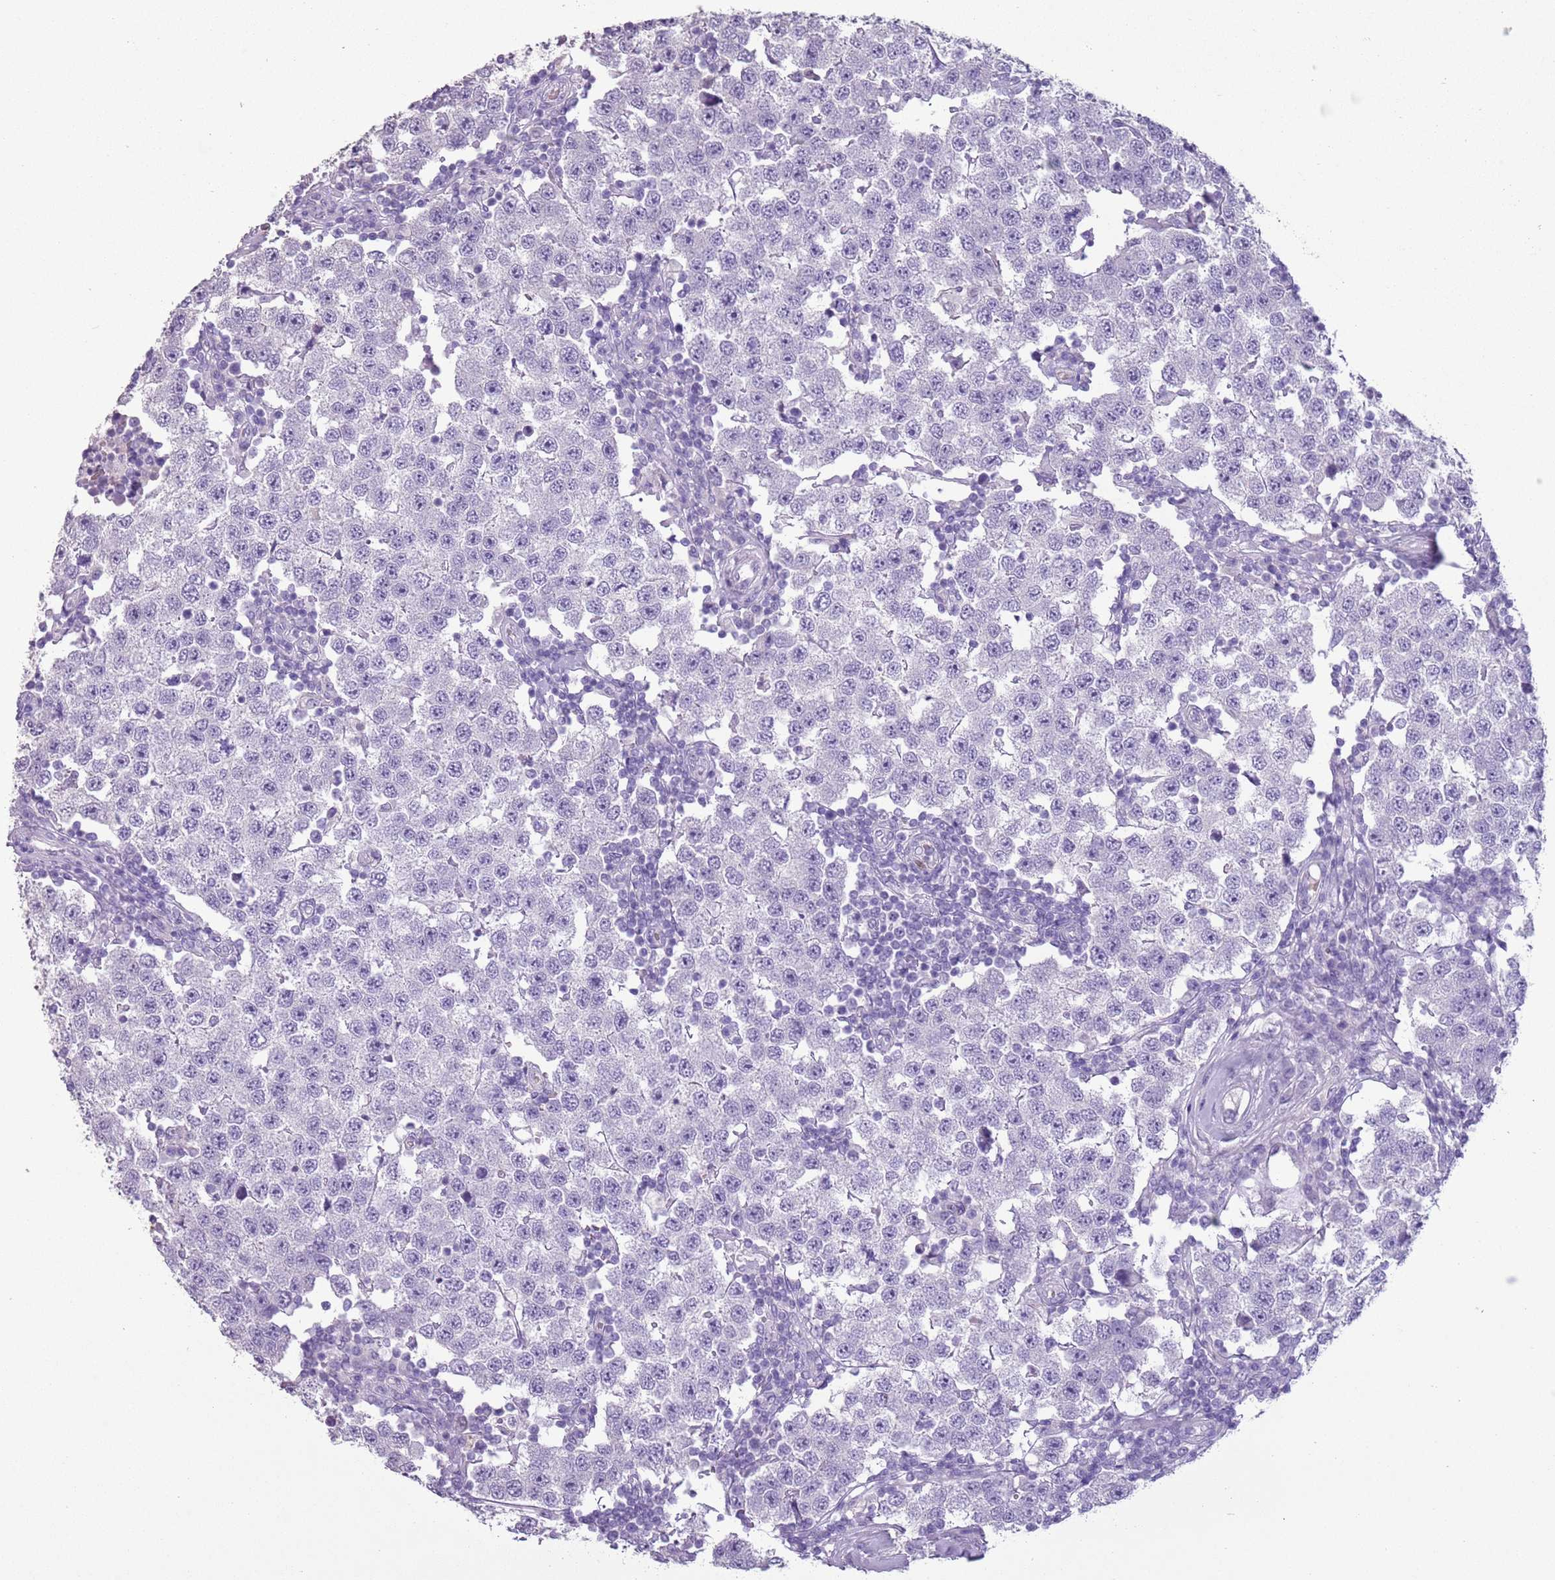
{"staining": {"intensity": "negative", "quantity": "none", "location": "none"}, "tissue": "testis cancer", "cell_type": "Tumor cells", "image_type": "cancer", "snomed": [{"axis": "morphology", "description": "Seminoma, NOS"}, {"axis": "topography", "description": "Testis"}], "caption": "The IHC histopathology image has no significant expression in tumor cells of testis seminoma tissue.", "gene": "CELF6", "patient": {"sex": "male", "age": 34}}